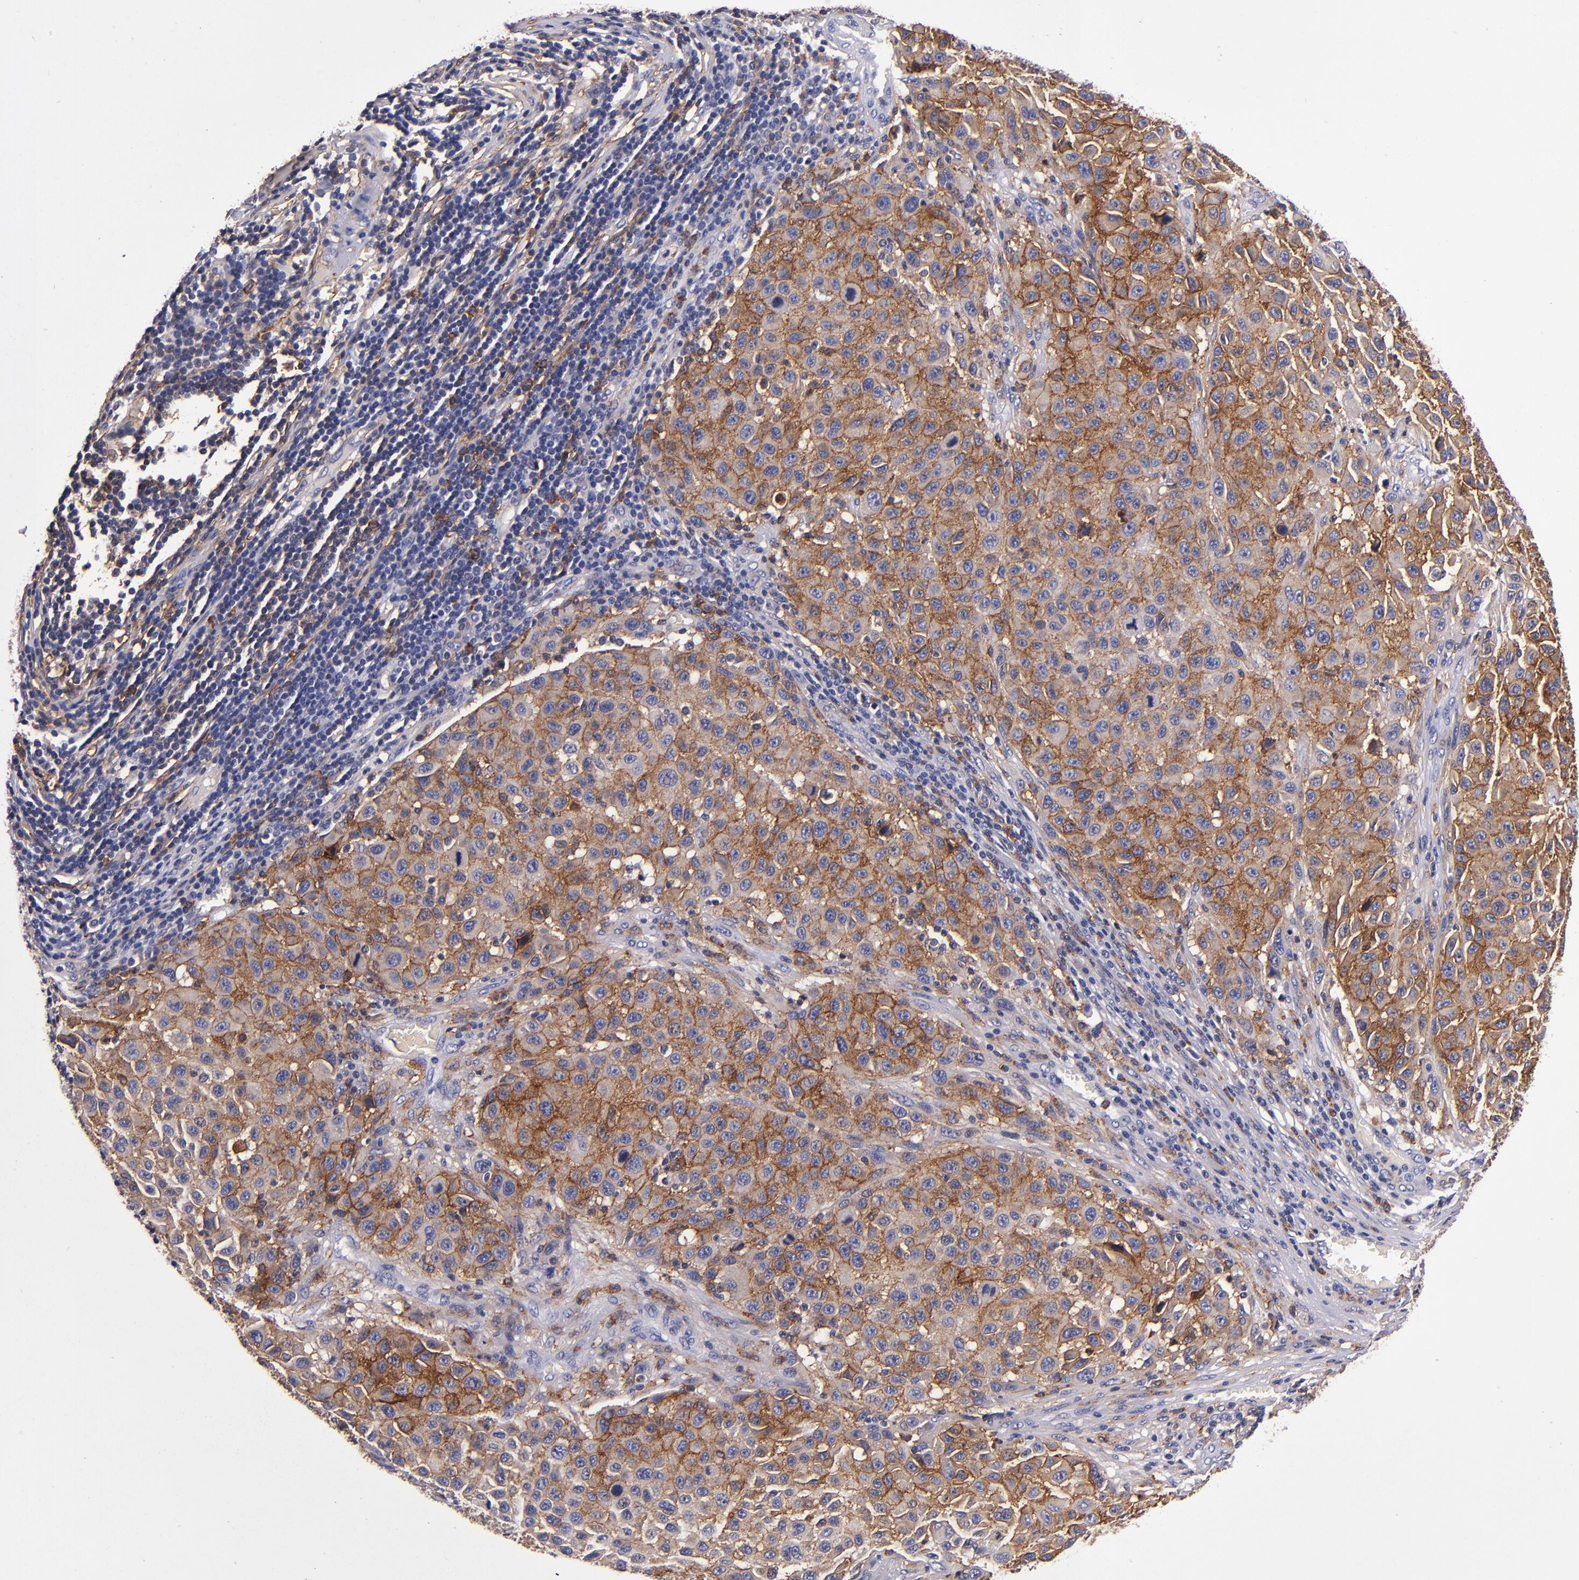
{"staining": {"intensity": "moderate", "quantity": "25%-75%", "location": "cytoplasmic/membranous"}, "tissue": "melanoma", "cell_type": "Tumor cells", "image_type": "cancer", "snomed": [{"axis": "morphology", "description": "Malignant melanoma, Metastatic site"}, {"axis": "topography", "description": "Lymph node"}], "caption": "A high-resolution histopathology image shows immunohistochemistry staining of malignant melanoma (metastatic site), which exhibits moderate cytoplasmic/membranous staining in approximately 25%-75% of tumor cells.", "gene": "SIRPA", "patient": {"sex": "male", "age": 61}}